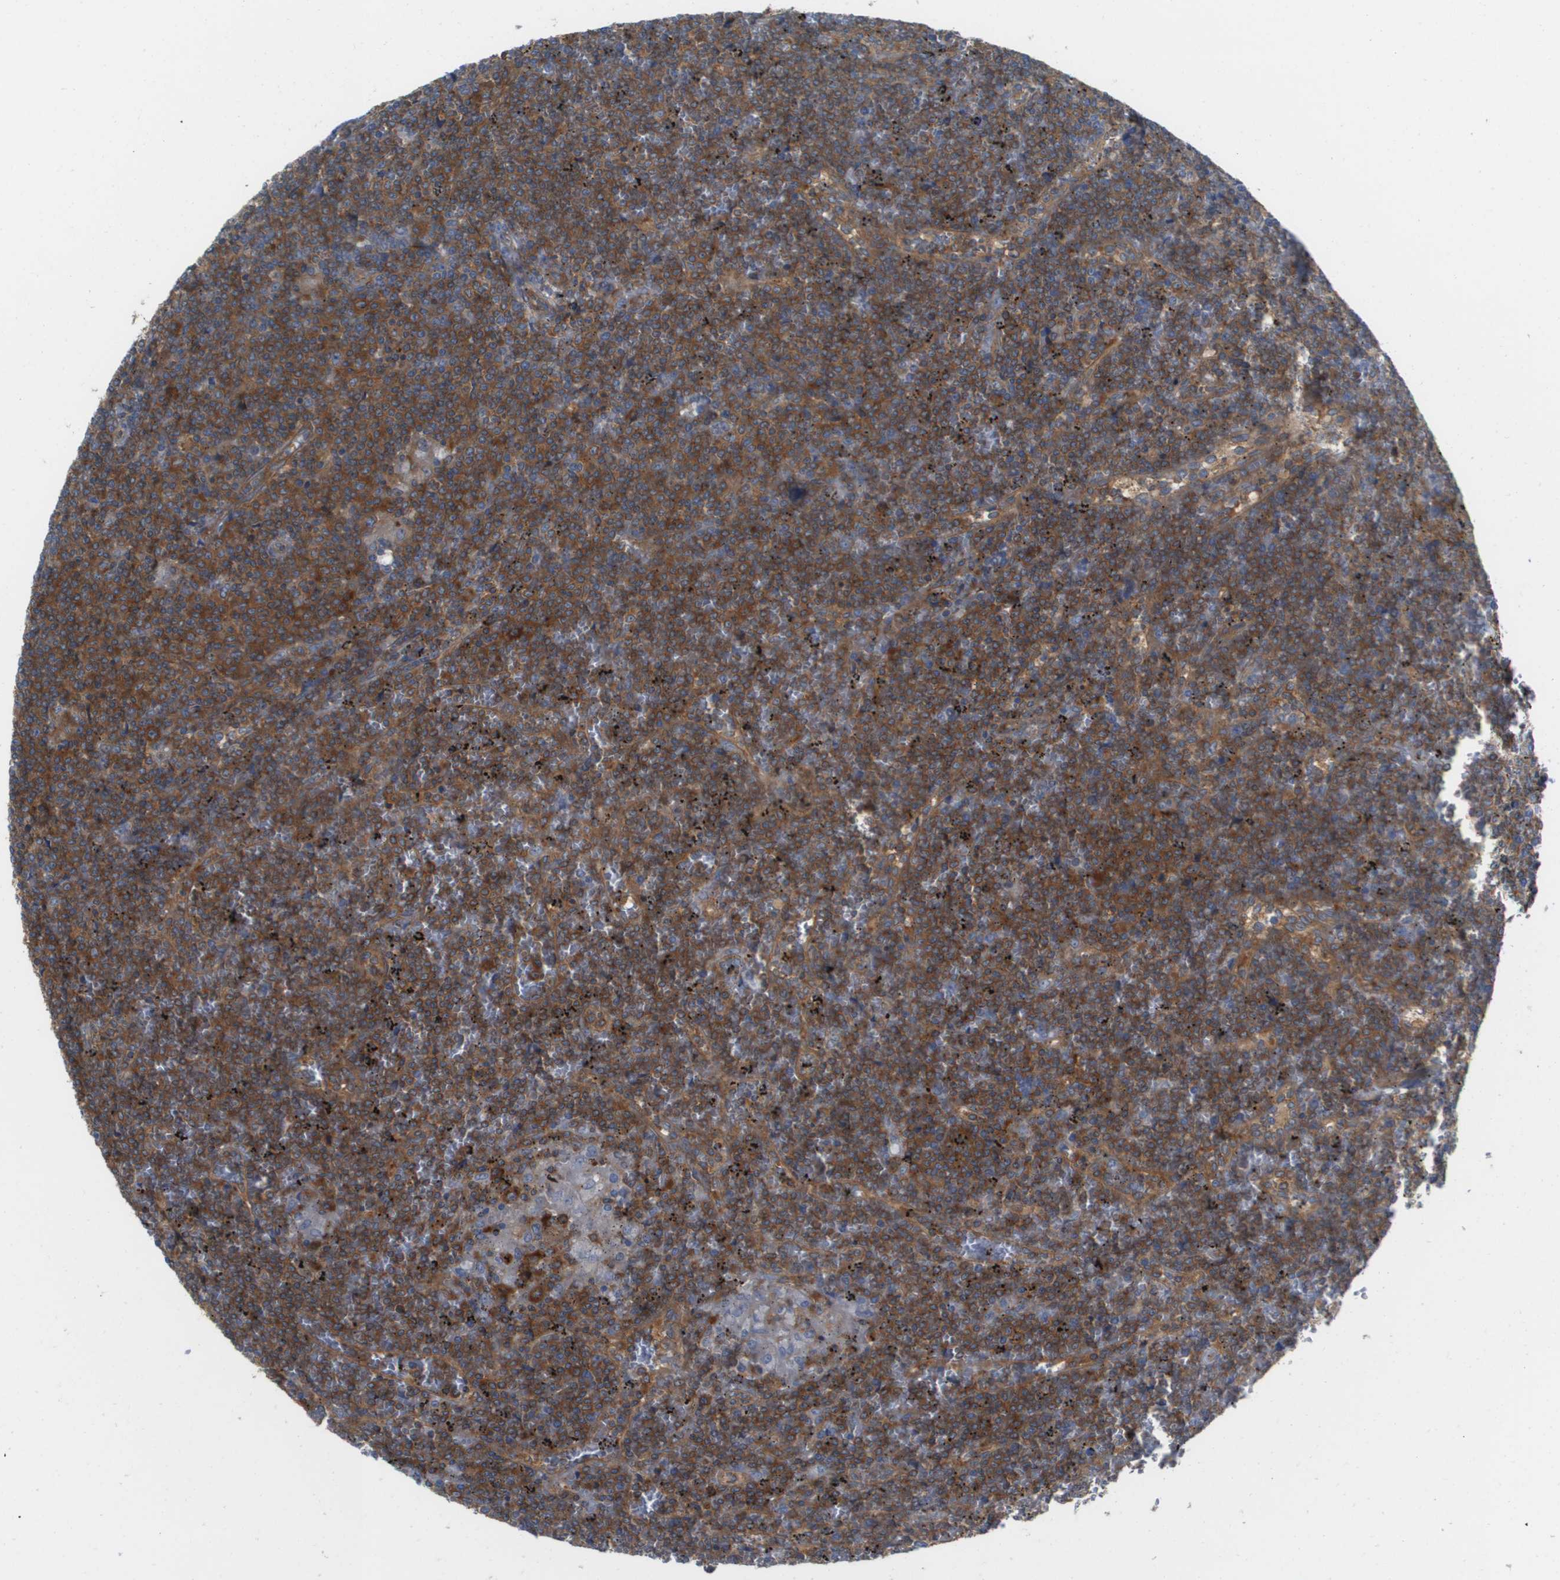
{"staining": {"intensity": "strong", "quantity": ">75%", "location": "cytoplasmic/membranous"}, "tissue": "lymphoma", "cell_type": "Tumor cells", "image_type": "cancer", "snomed": [{"axis": "morphology", "description": "Malignant lymphoma, non-Hodgkin's type, Low grade"}, {"axis": "topography", "description": "Spleen"}], "caption": "Protein expression analysis of lymphoma displays strong cytoplasmic/membranous staining in about >75% of tumor cells.", "gene": "EIF4G2", "patient": {"sex": "female", "age": 19}}